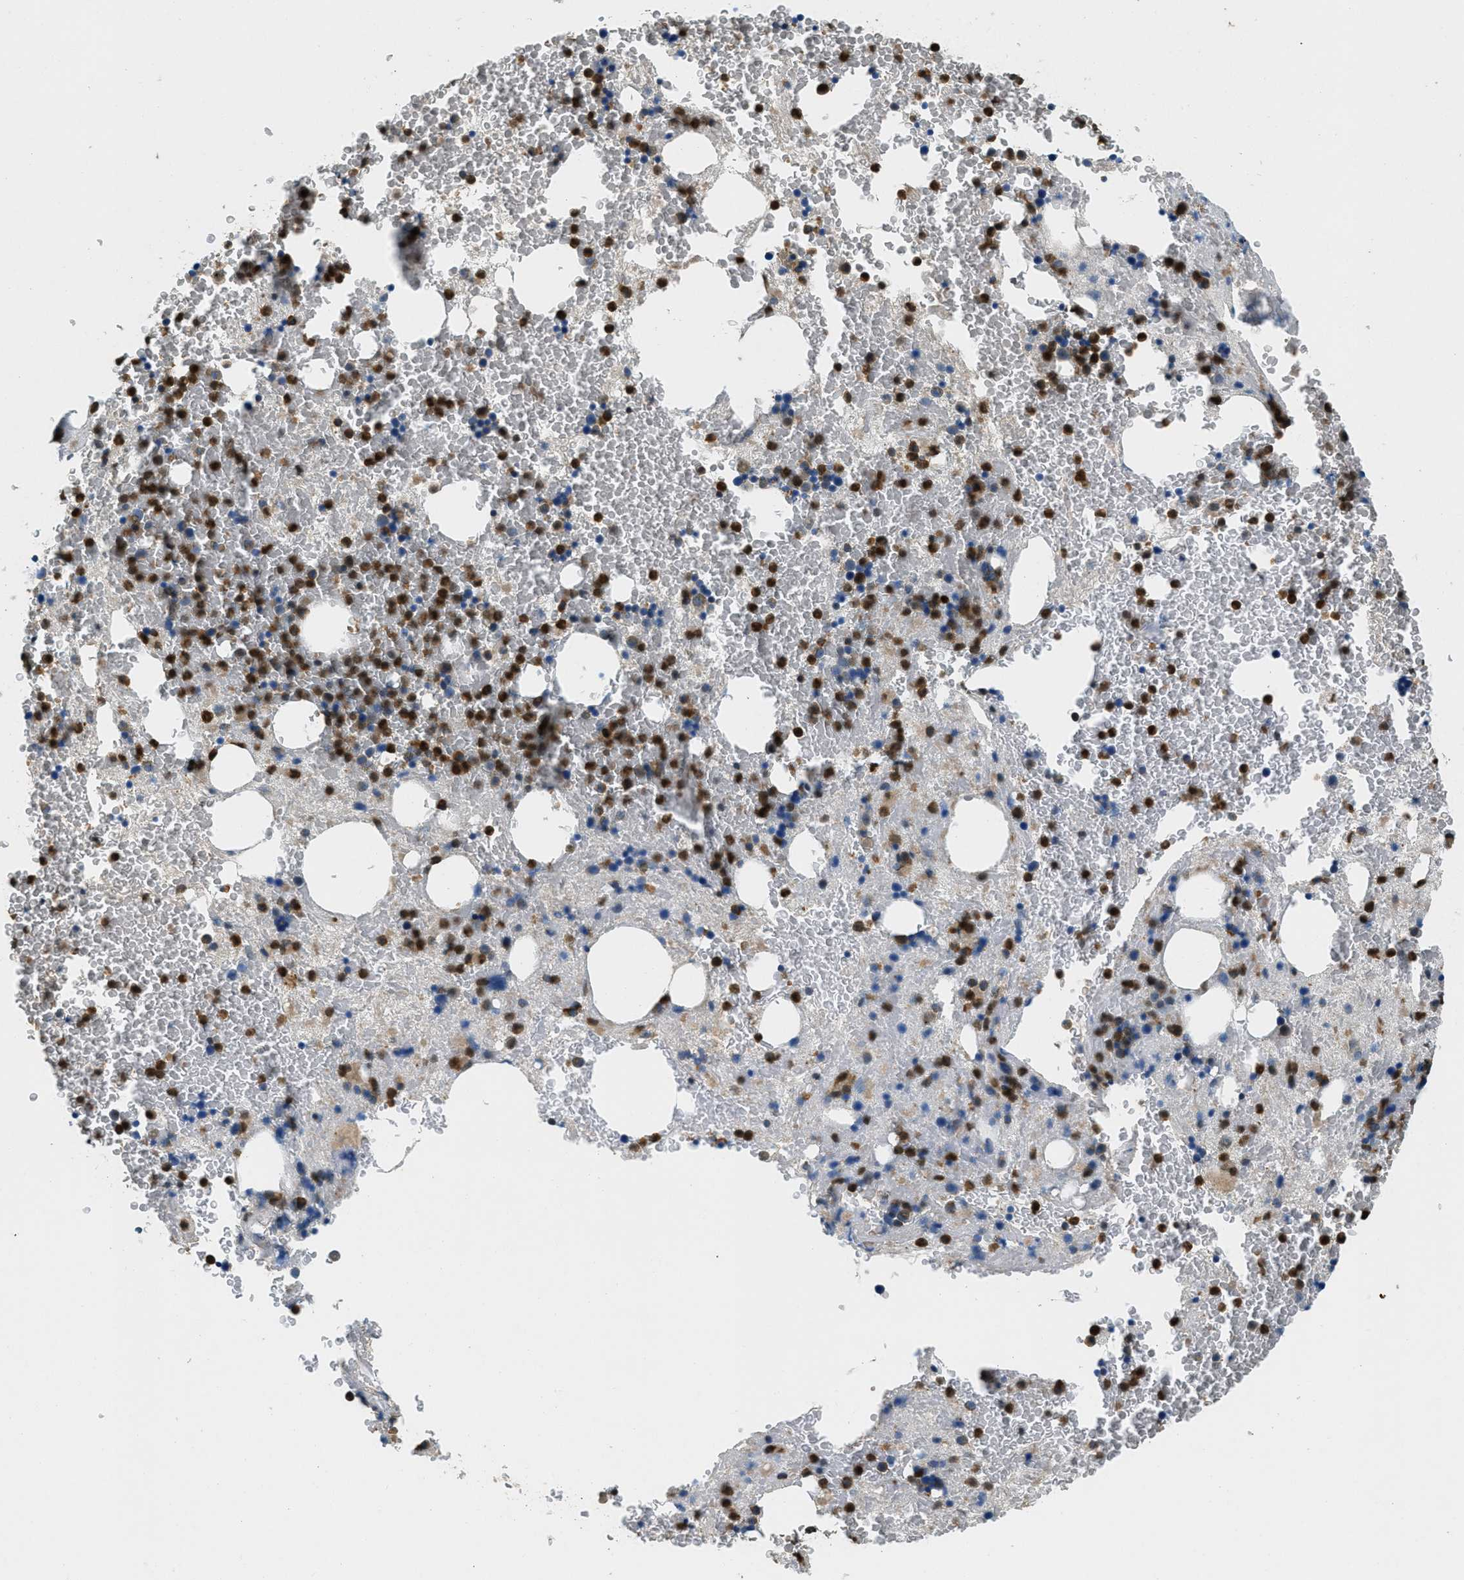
{"staining": {"intensity": "strong", "quantity": "25%-75%", "location": "nuclear"}, "tissue": "bone marrow", "cell_type": "Hematopoietic cells", "image_type": "normal", "snomed": [{"axis": "morphology", "description": "Normal tissue, NOS"}, {"axis": "morphology", "description": "Inflammation, NOS"}, {"axis": "topography", "description": "Bone marrow"}], "caption": "Protein staining of normal bone marrow displays strong nuclear expression in approximately 25%-75% of hematopoietic cells.", "gene": "GIMAP8", "patient": {"sex": "male", "age": 63}}